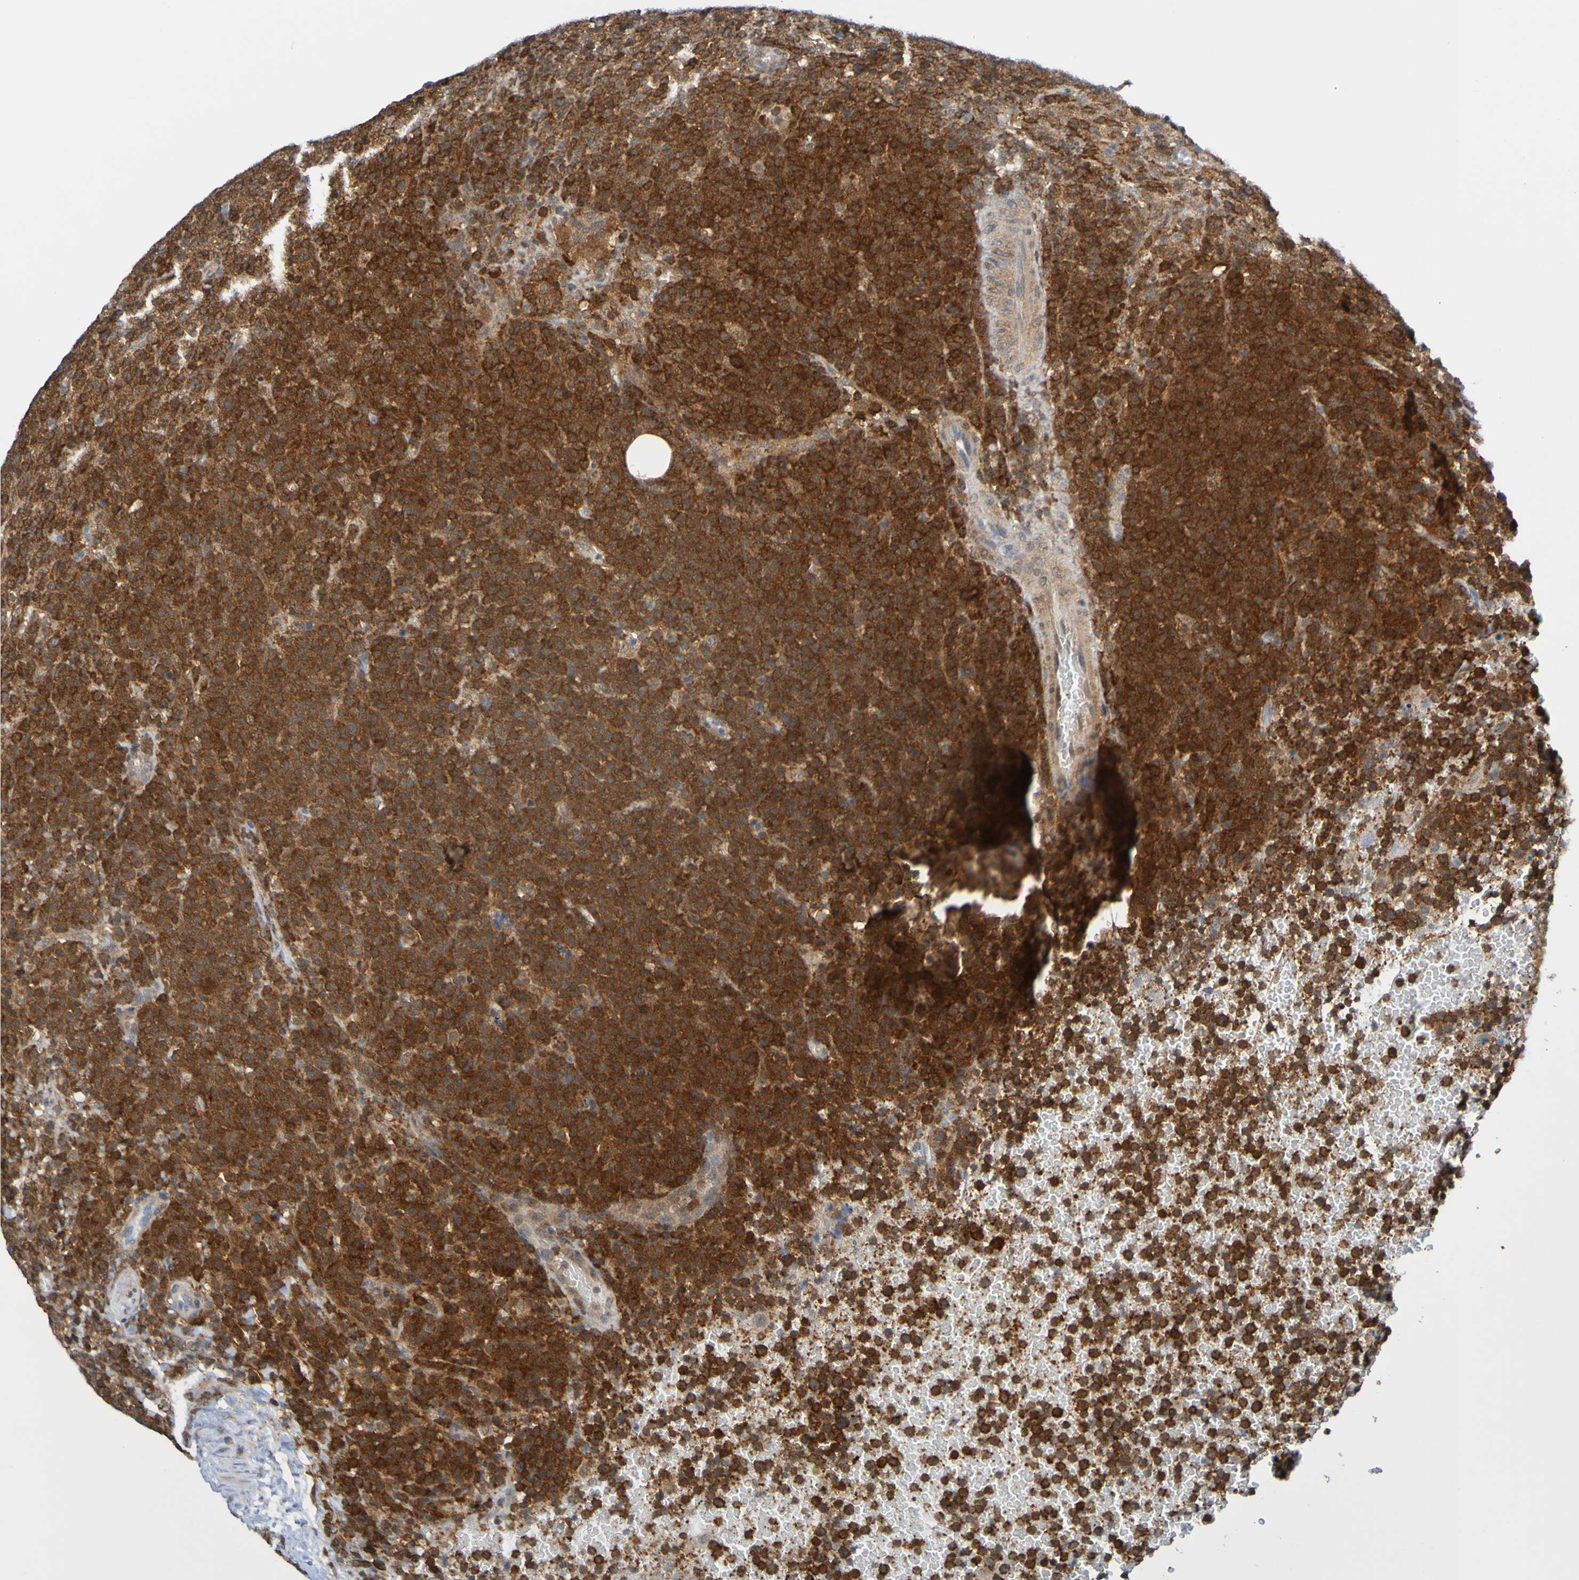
{"staining": {"intensity": "strong", "quantity": ">75%", "location": "cytoplasmic/membranous"}, "tissue": "lymphoma", "cell_type": "Tumor cells", "image_type": "cancer", "snomed": [{"axis": "morphology", "description": "Malignant lymphoma, non-Hodgkin's type, High grade"}, {"axis": "topography", "description": "Lymph node"}], "caption": "The micrograph reveals a brown stain indicating the presence of a protein in the cytoplasmic/membranous of tumor cells in lymphoma.", "gene": "ATIC", "patient": {"sex": "male", "age": 61}}